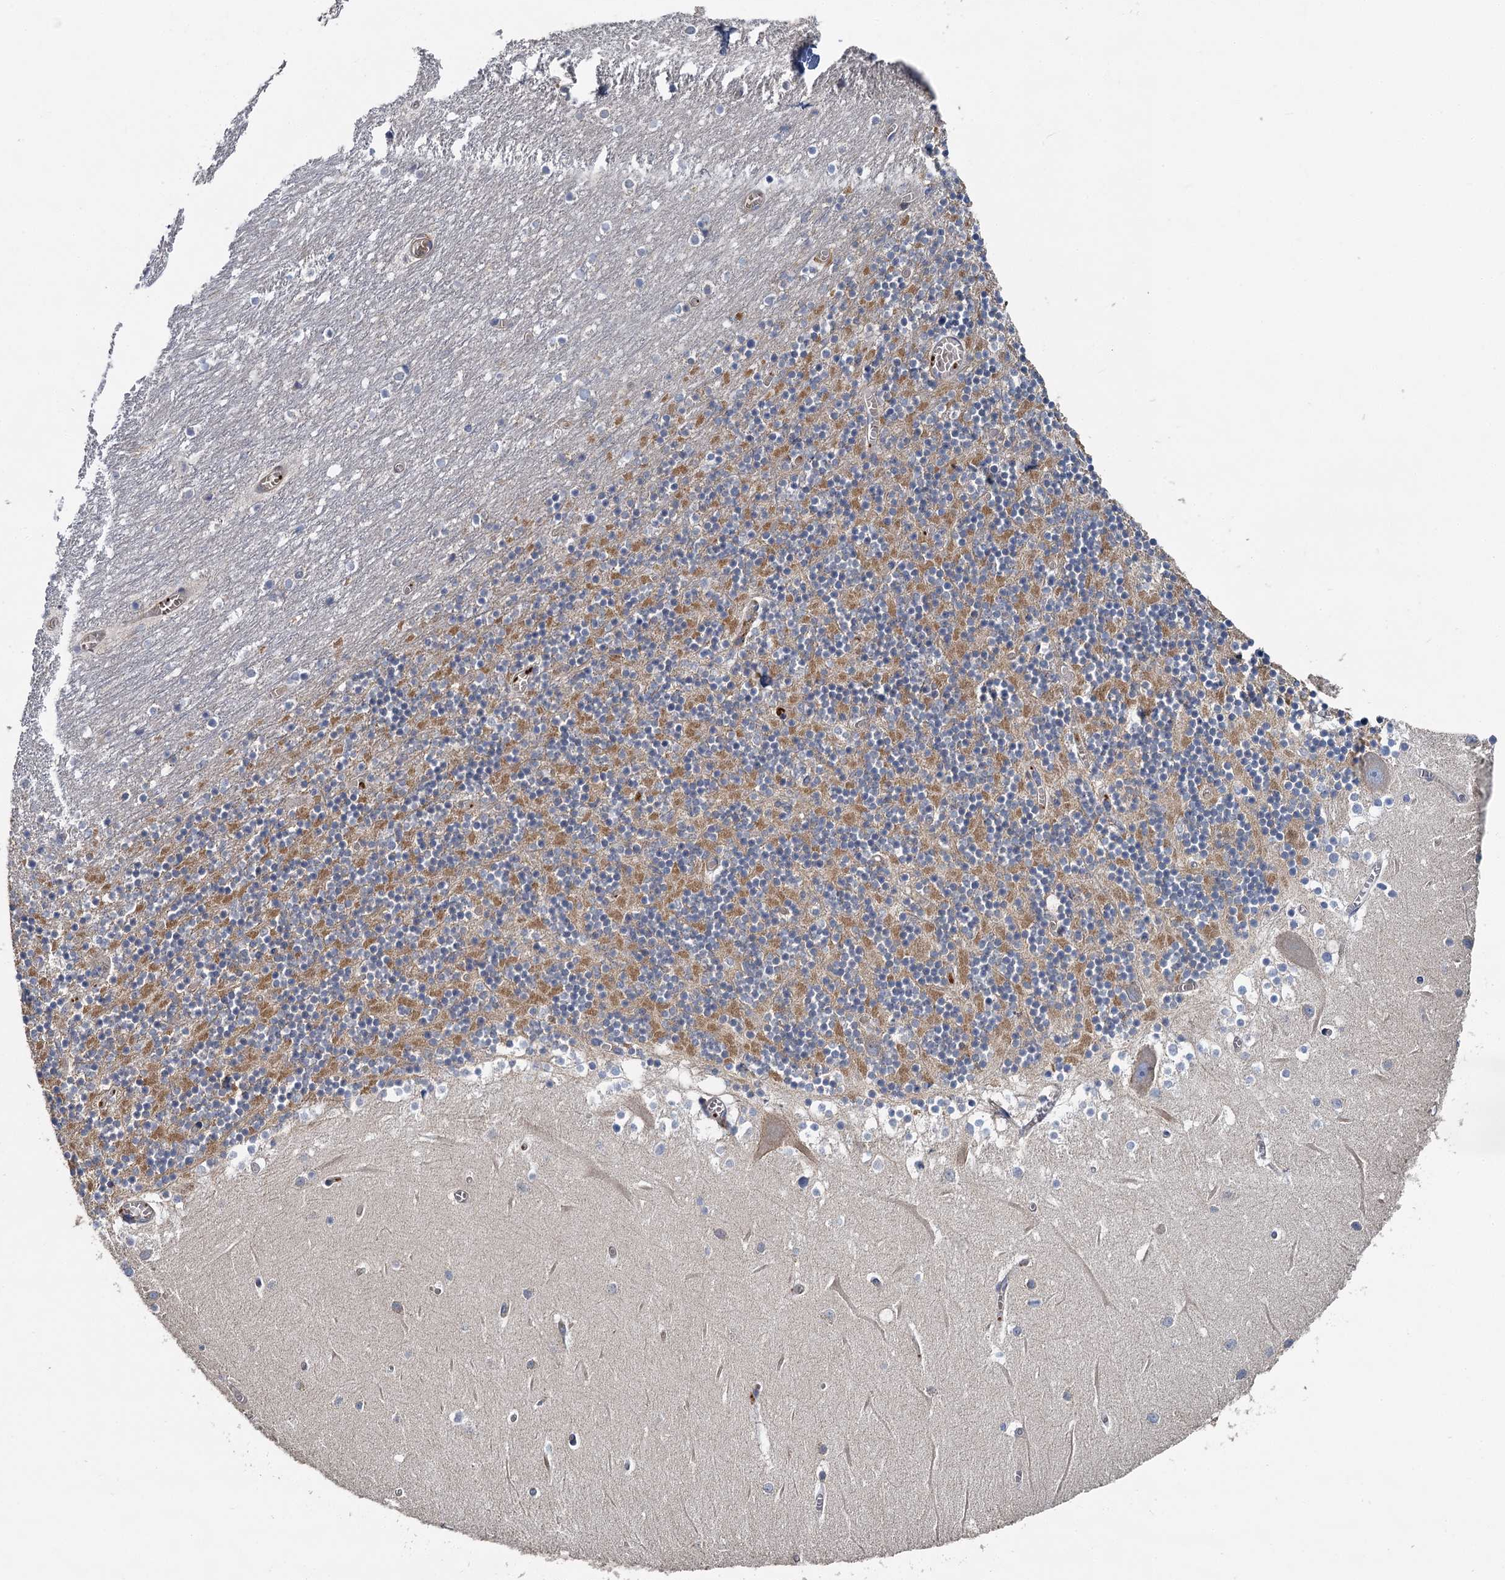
{"staining": {"intensity": "moderate", "quantity": ">75%", "location": "cytoplasmic/membranous"}, "tissue": "cerebellum", "cell_type": "Cells in granular layer", "image_type": "normal", "snomed": [{"axis": "morphology", "description": "Normal tissue, NOS"}, {"axis": "topography", "description": "Cerebellum"}], "caption": "Human cerebellum stained for a protein (brown) exhibits moderate cytoplasmic/membranous positive positivity in about >75% of cells in granular layer.", "gene": "PPIP5K1", "patient": {"sex": "female", "age": 28}}